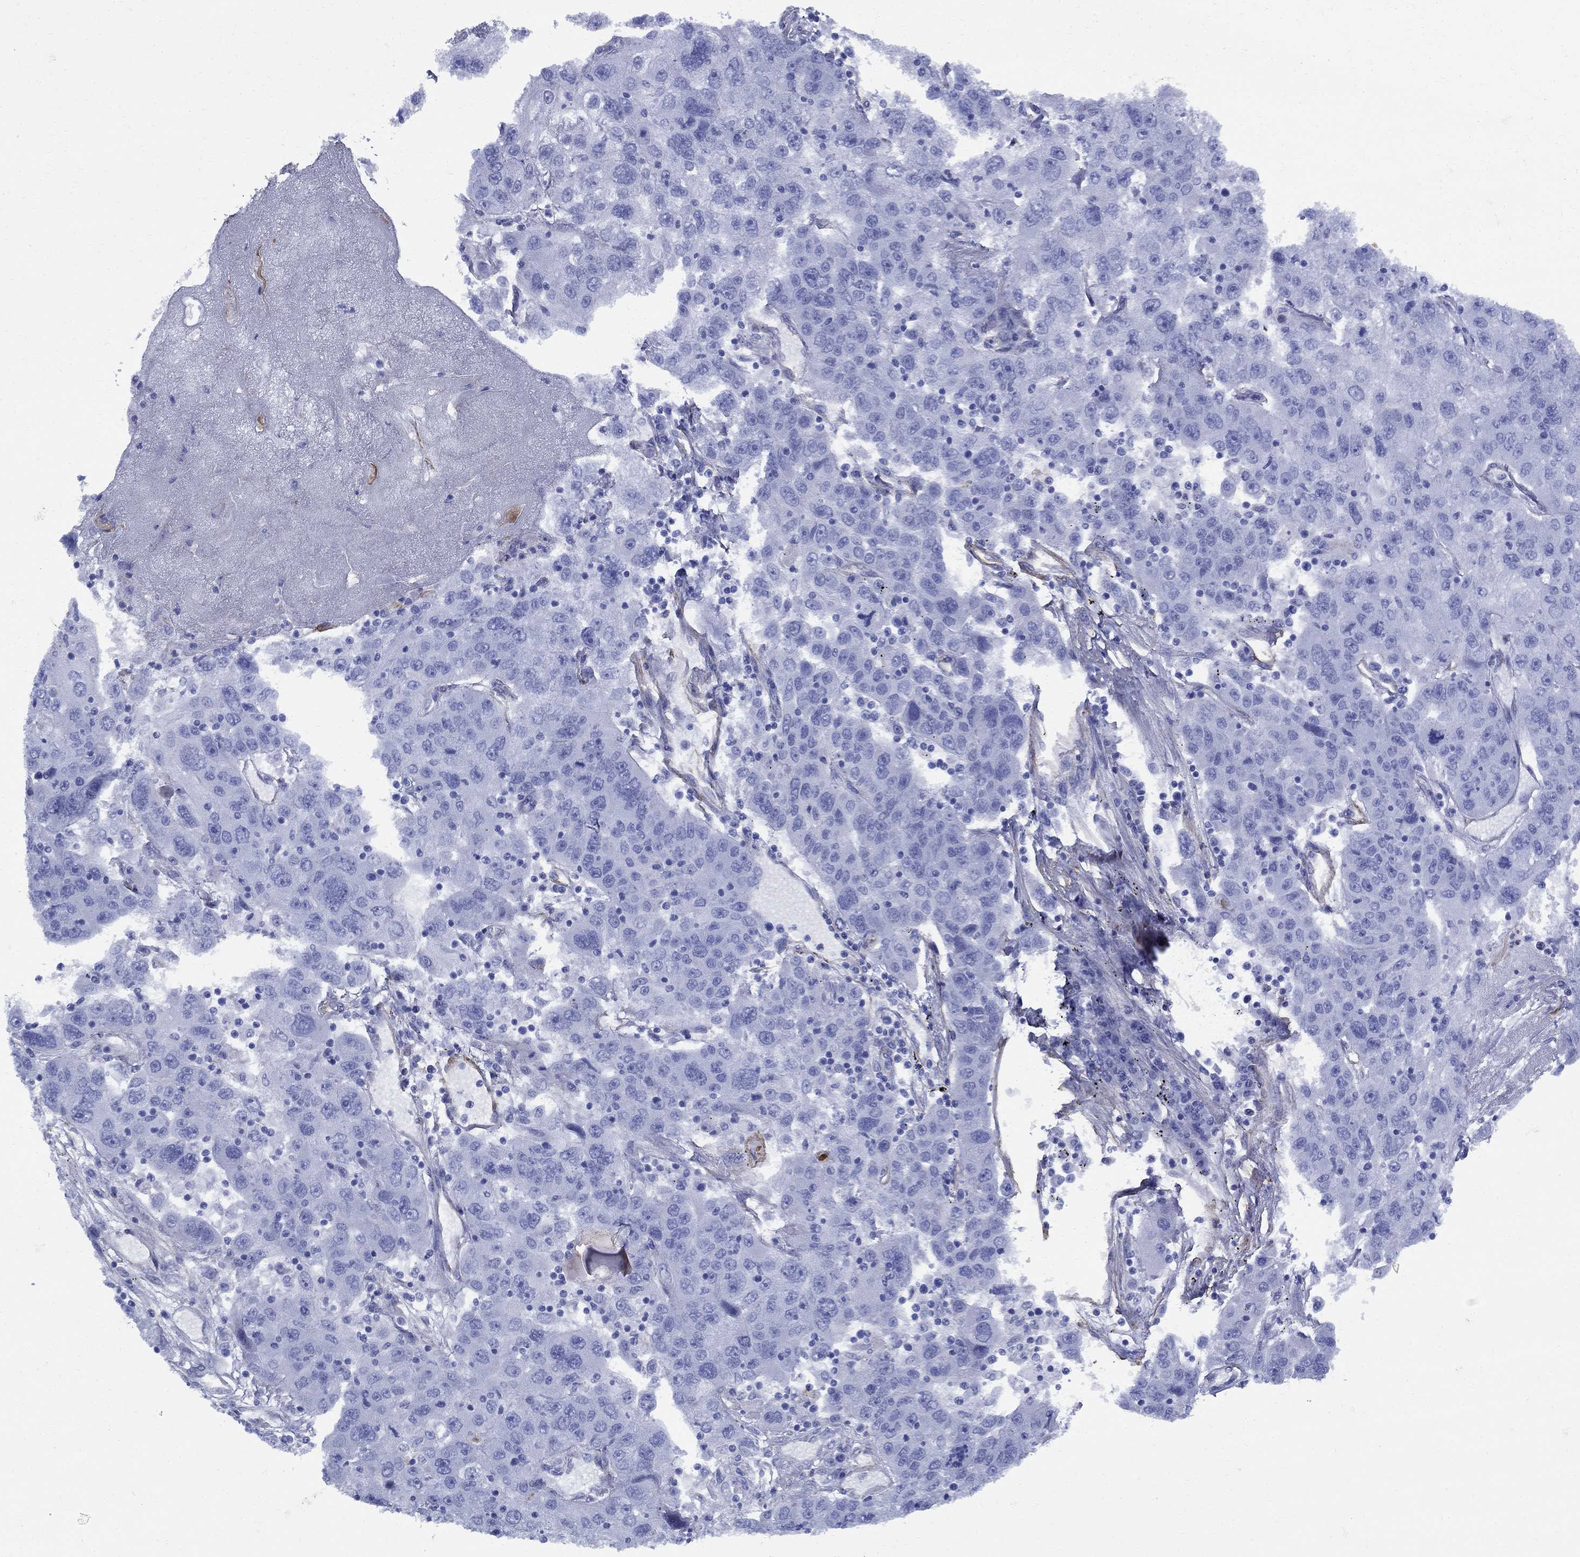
{"staining": {"intensity": "negative", "quantity": "none", "location": "none"}, "tissue": "stomach cancer", "cell_type": "Tumor cells", "image_type": "cancer", "snomed": [{"axis": "morphology", "description": "Adenocarcinoma, NOS"}, {"axis": "topography", "description": "Stomach"}], "caption": "A histopathology image of human adenocarcinoma (stomach) is negative for staining in tumor cells.", "gene": "VTN", "patient": {"sex": "male", "age": 56}}